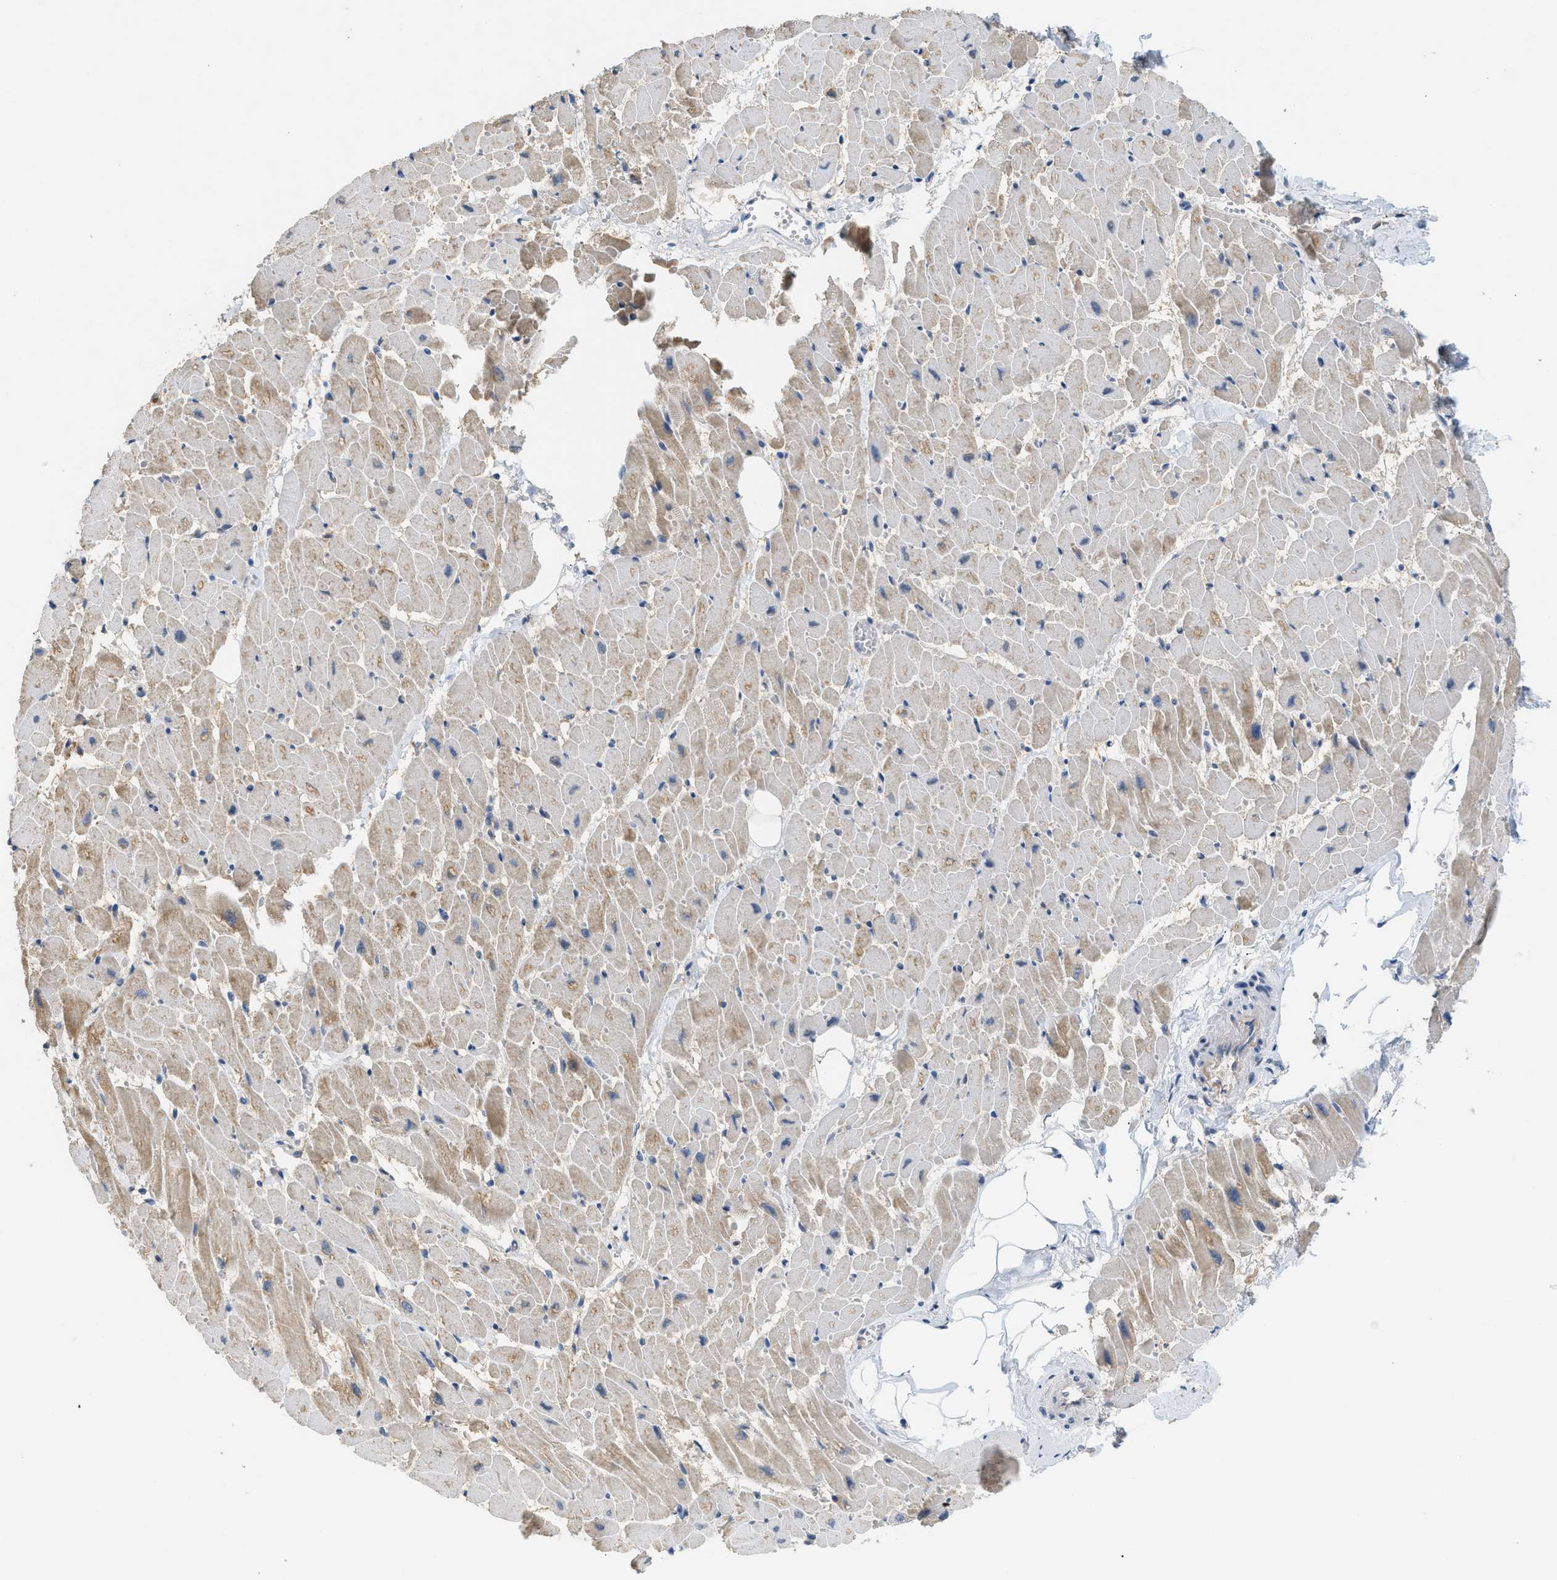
{"staining": {"intensity": "moderate", "quantity": "25%-75%", "location": "cytoplasmic/membranous"}, "tissue": "heart muscle", "cell_type": "Cardiomyocytes", "image_type": "normal", "snomed": [{"axis": "morphology", "description": "Normal tissue, NOS"}, {"axis": "topography", "description": "Heart"}], "caption": "Unremarkable heart muscle reveals moderate cytoplasmic/membranous positivity in approximately 25%-75% of cardiomyocytes, visualized by immunohistochemistry.", "gene": "RHBDF2", "patient": {"sex": "female", "age": 19}}